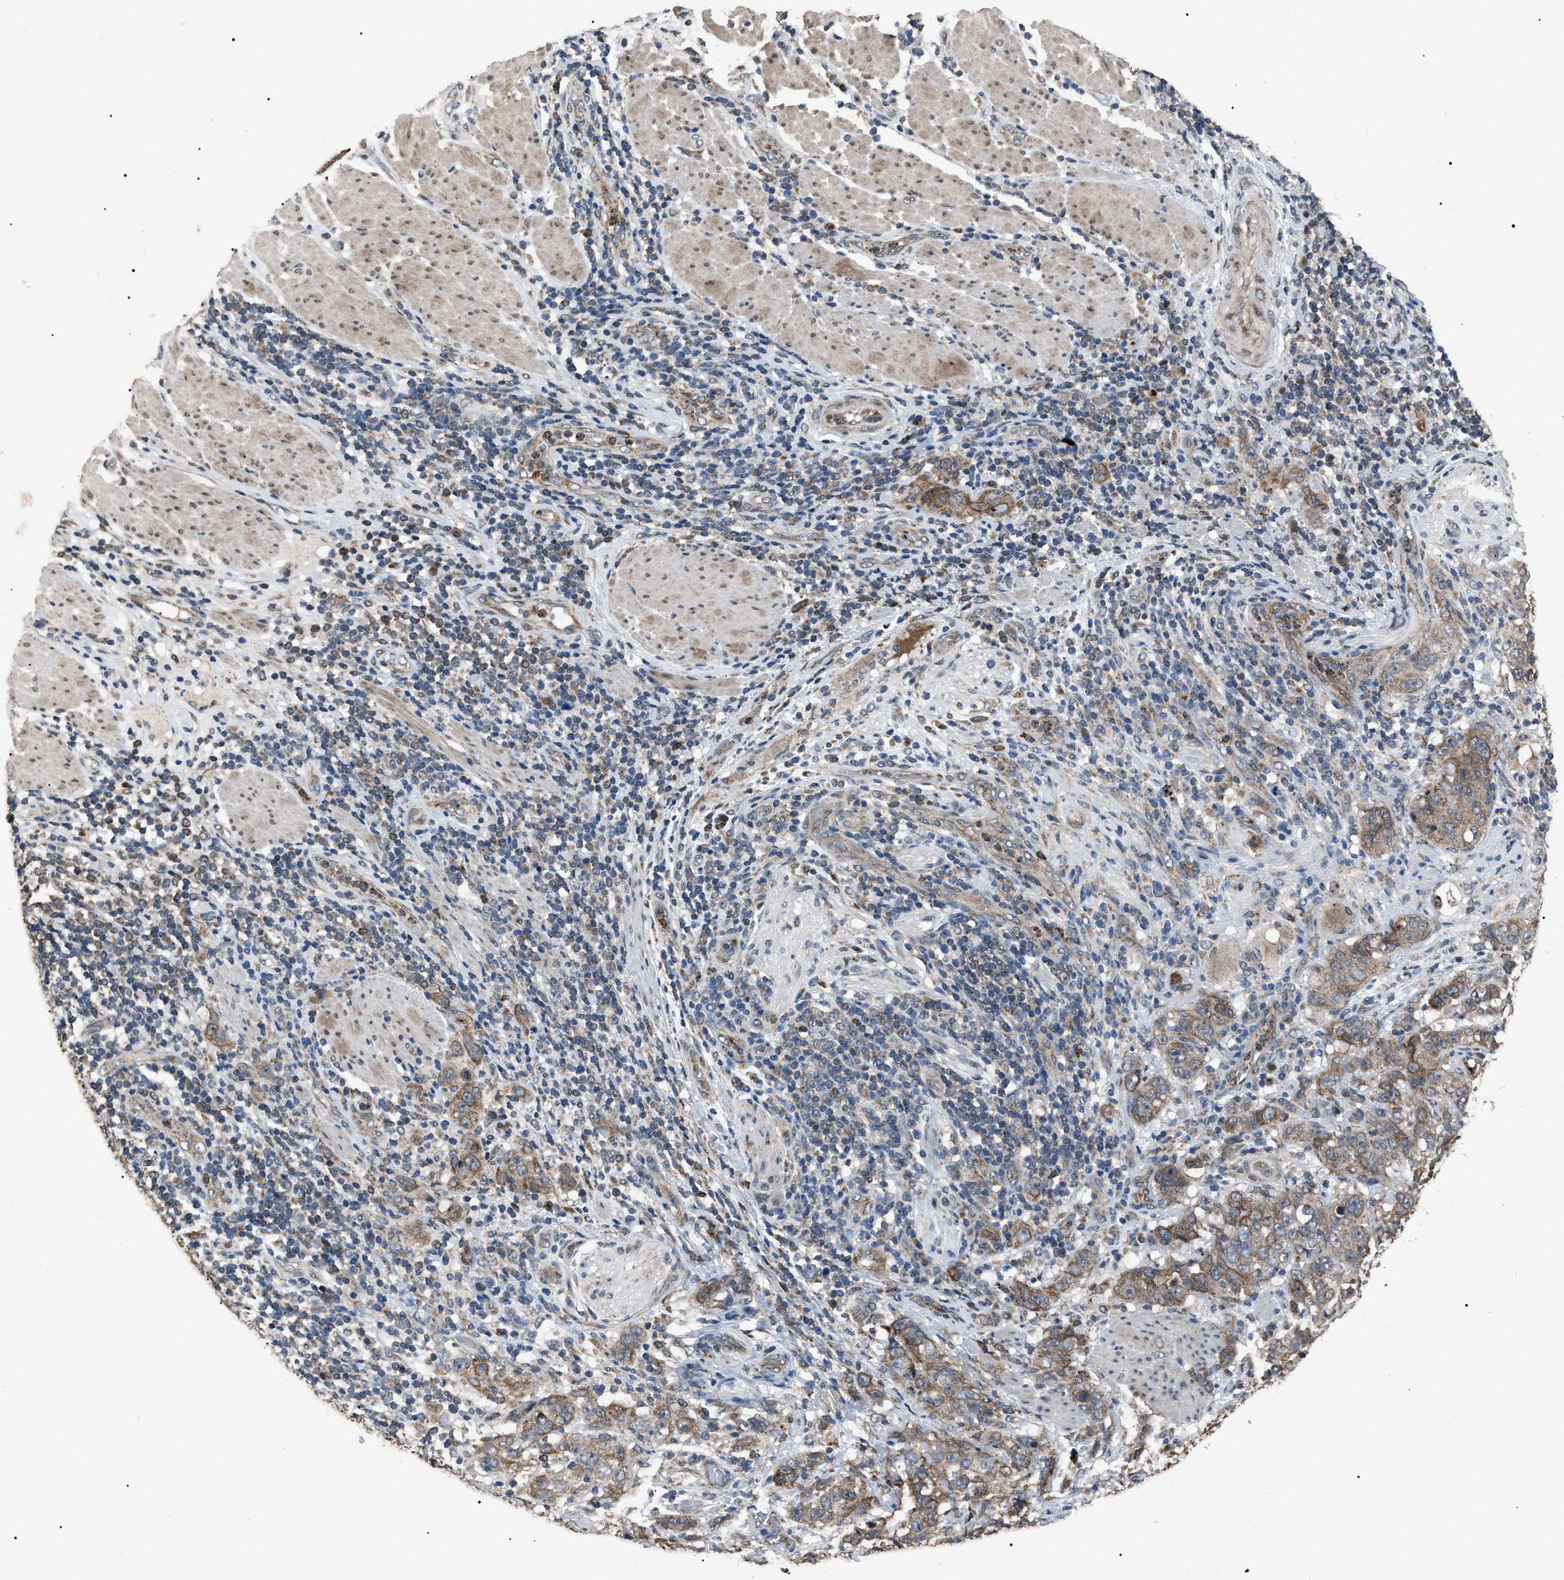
{"staining": {"intensity": "moderate", "quantity": ">75%", "location": "cytoplasmic/membranous"}, "tissue": "stomach cancer", "cell_type": "Tumor cells", "image_type": "cancer", "snomed": [{"axis": "morphology", "description": "Adenocarcinoma, NOS"}, {"axis": "topography", "description": "Stomach"}], "caption": "Stomach adenocarcinoma stained with a brown dye displays moderate cytoplasmic/membranous positive positivity in about >75% of tumor cells.", "gene": "ZFAND2A", "patient": {"sex": "male", "age": 48}}